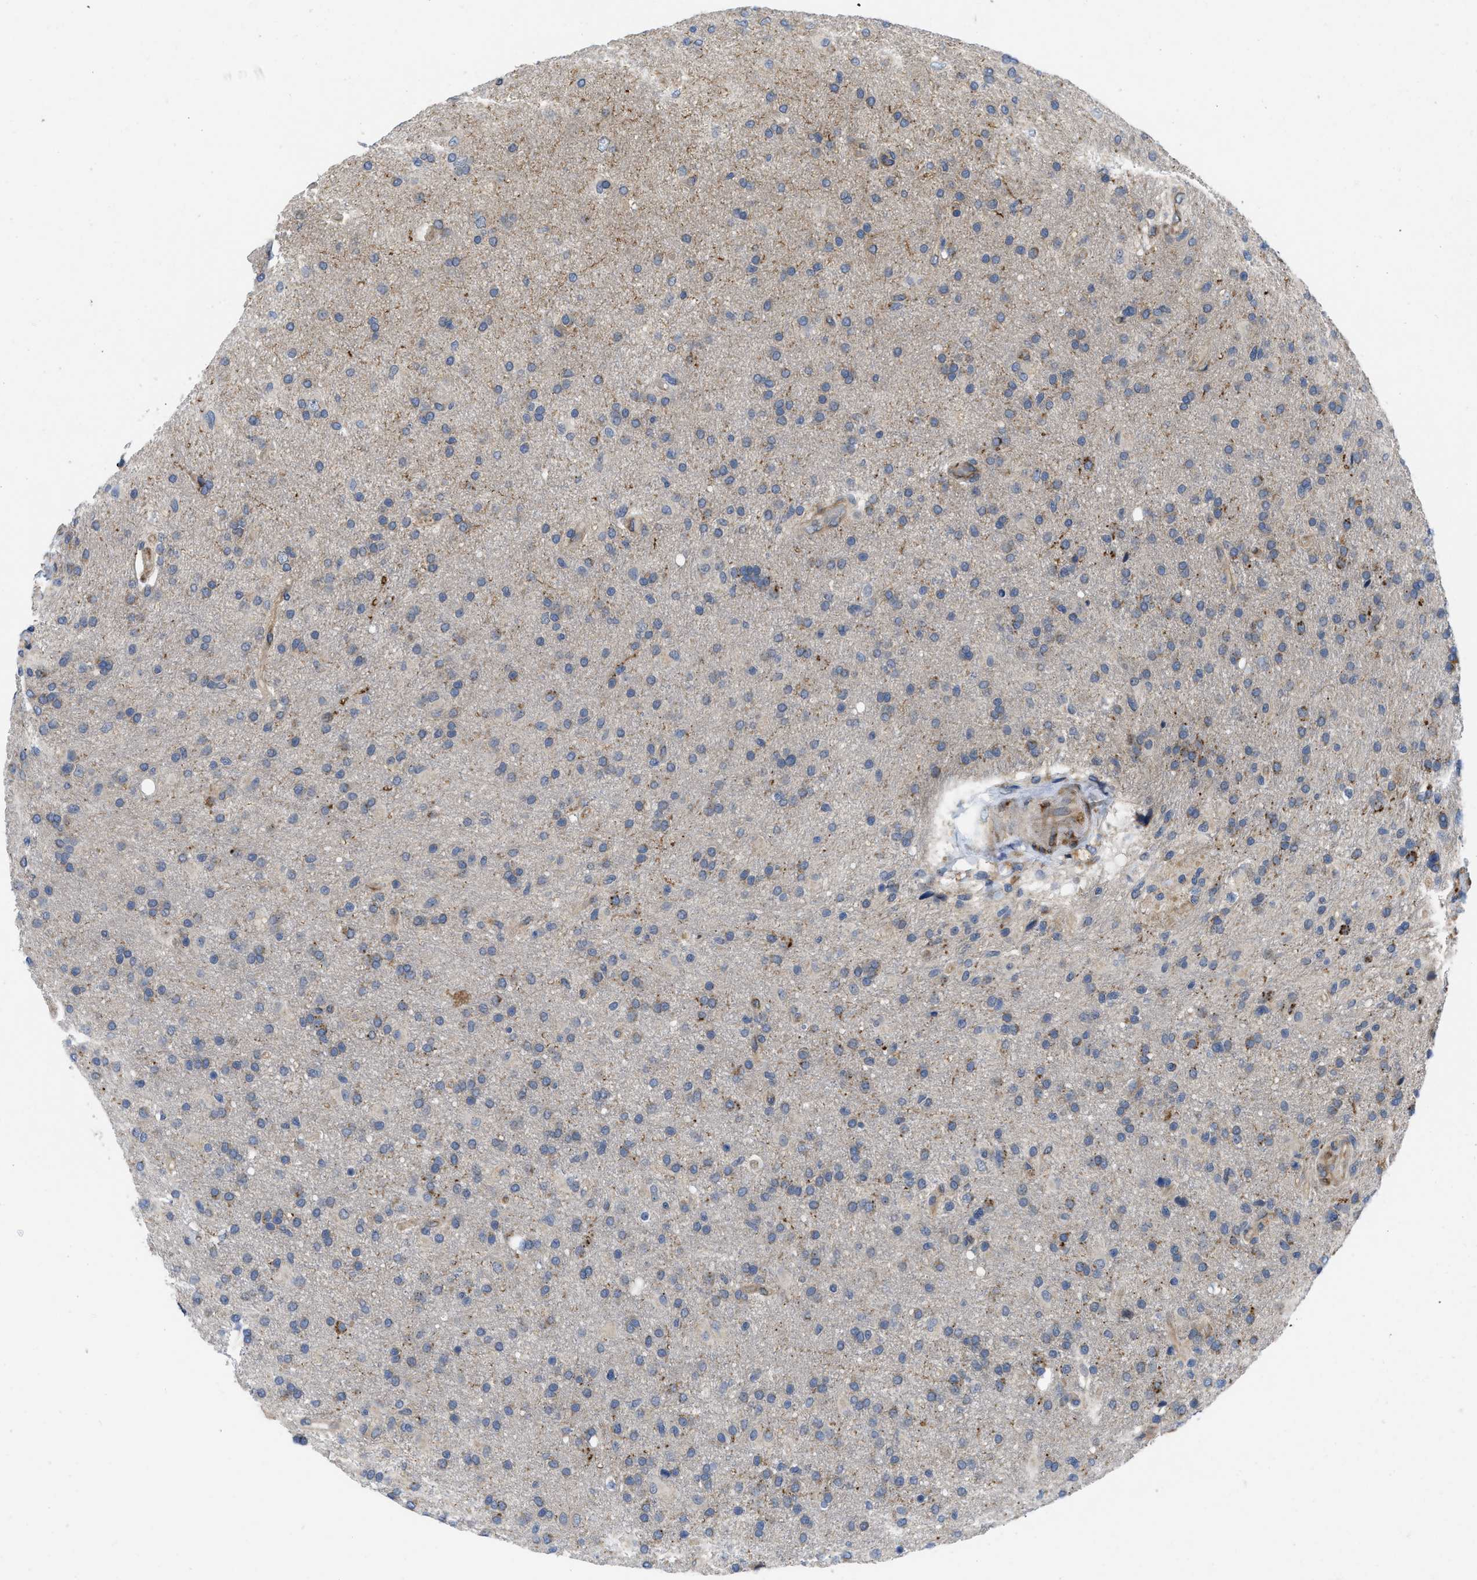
{"staining": {"intensity": "moderate", "quantity": "<25%", "location": "cytoplasmic/membranous"}, "tissue": "glioma", "cell_type": "Tumor cells", "image_type": "cancer", "snomed": [{"axis": "morphology", "description": "Glioma, malignant, High grade"}, {"axis": "topography", "description": "Brain"}], "caption": "DAB (3,3'-diaminobenzidine) immunohistochemical staining of human glioma reveals moderate cytoplasmic/membranous protein expression in approximately <25% of tumor cells. The staining was performed using DAB (3,3'-diaminobenzidine), with brown indicating positive protein expression. Nuclei are stained blue with hematoxylin.", "gene": "EOGT", "patient": {"sex": "male", "age": 72}}